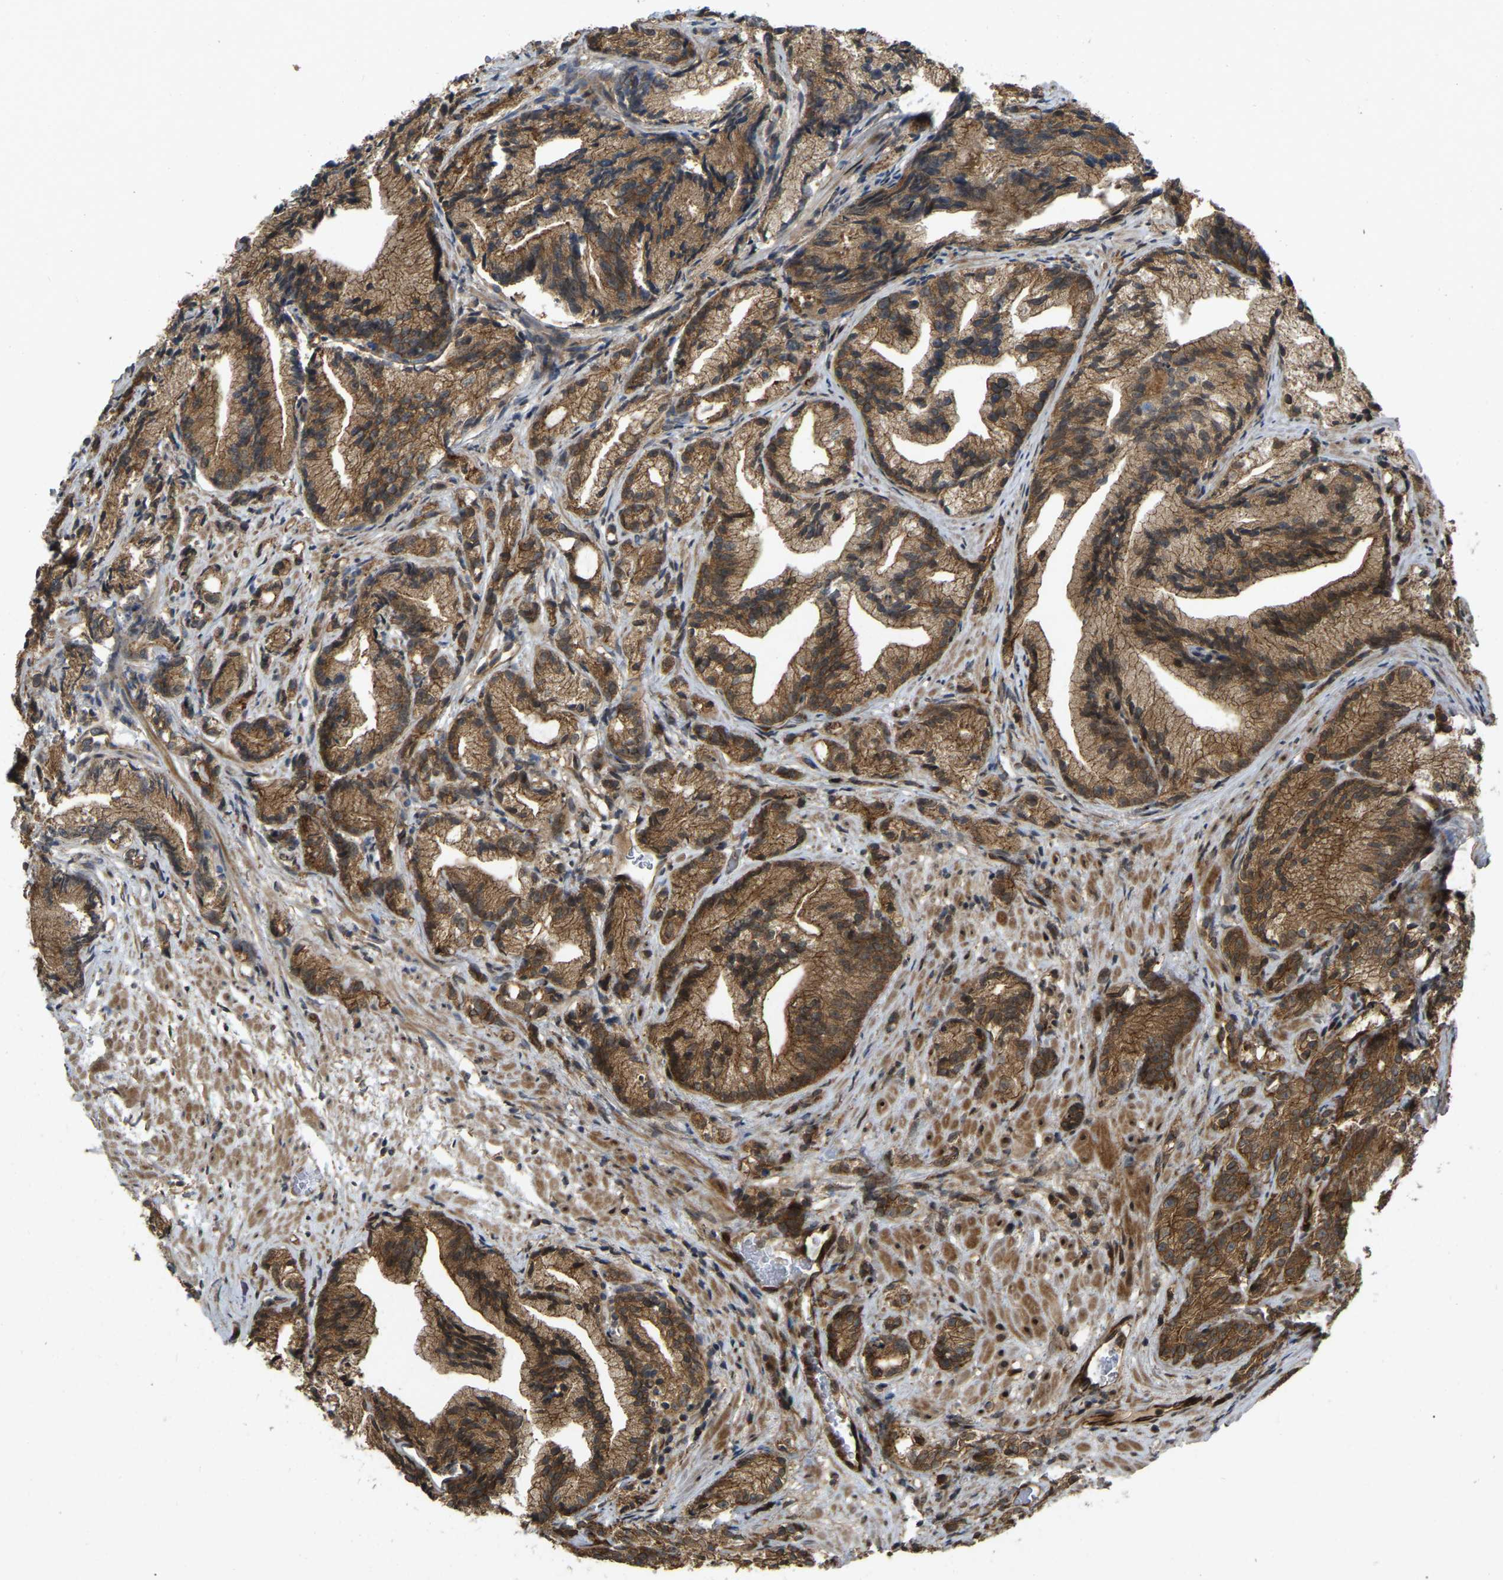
{"staining": {"intensity": "strong", "quantity": ">75%", "location": "cytoplasmic/membranous"}, "tissue": "prostate cancer", "cell_type": "Tumor cells", "image_type": "cancer", "snomed": [{"axis": "morphology", "description": "Adenocarcinoma, Low grade"}, {"axis": "topography", "description": "Prostate"}], "caption": "The micrograph displays a brown stain indicating the presence of a protein in the cytoplasmic/membranous of tumor cells in prostate adenocarcinoma (low-grade).", "gene": "KIAA1549", "patient": {"sex": "male", "age": 89}}